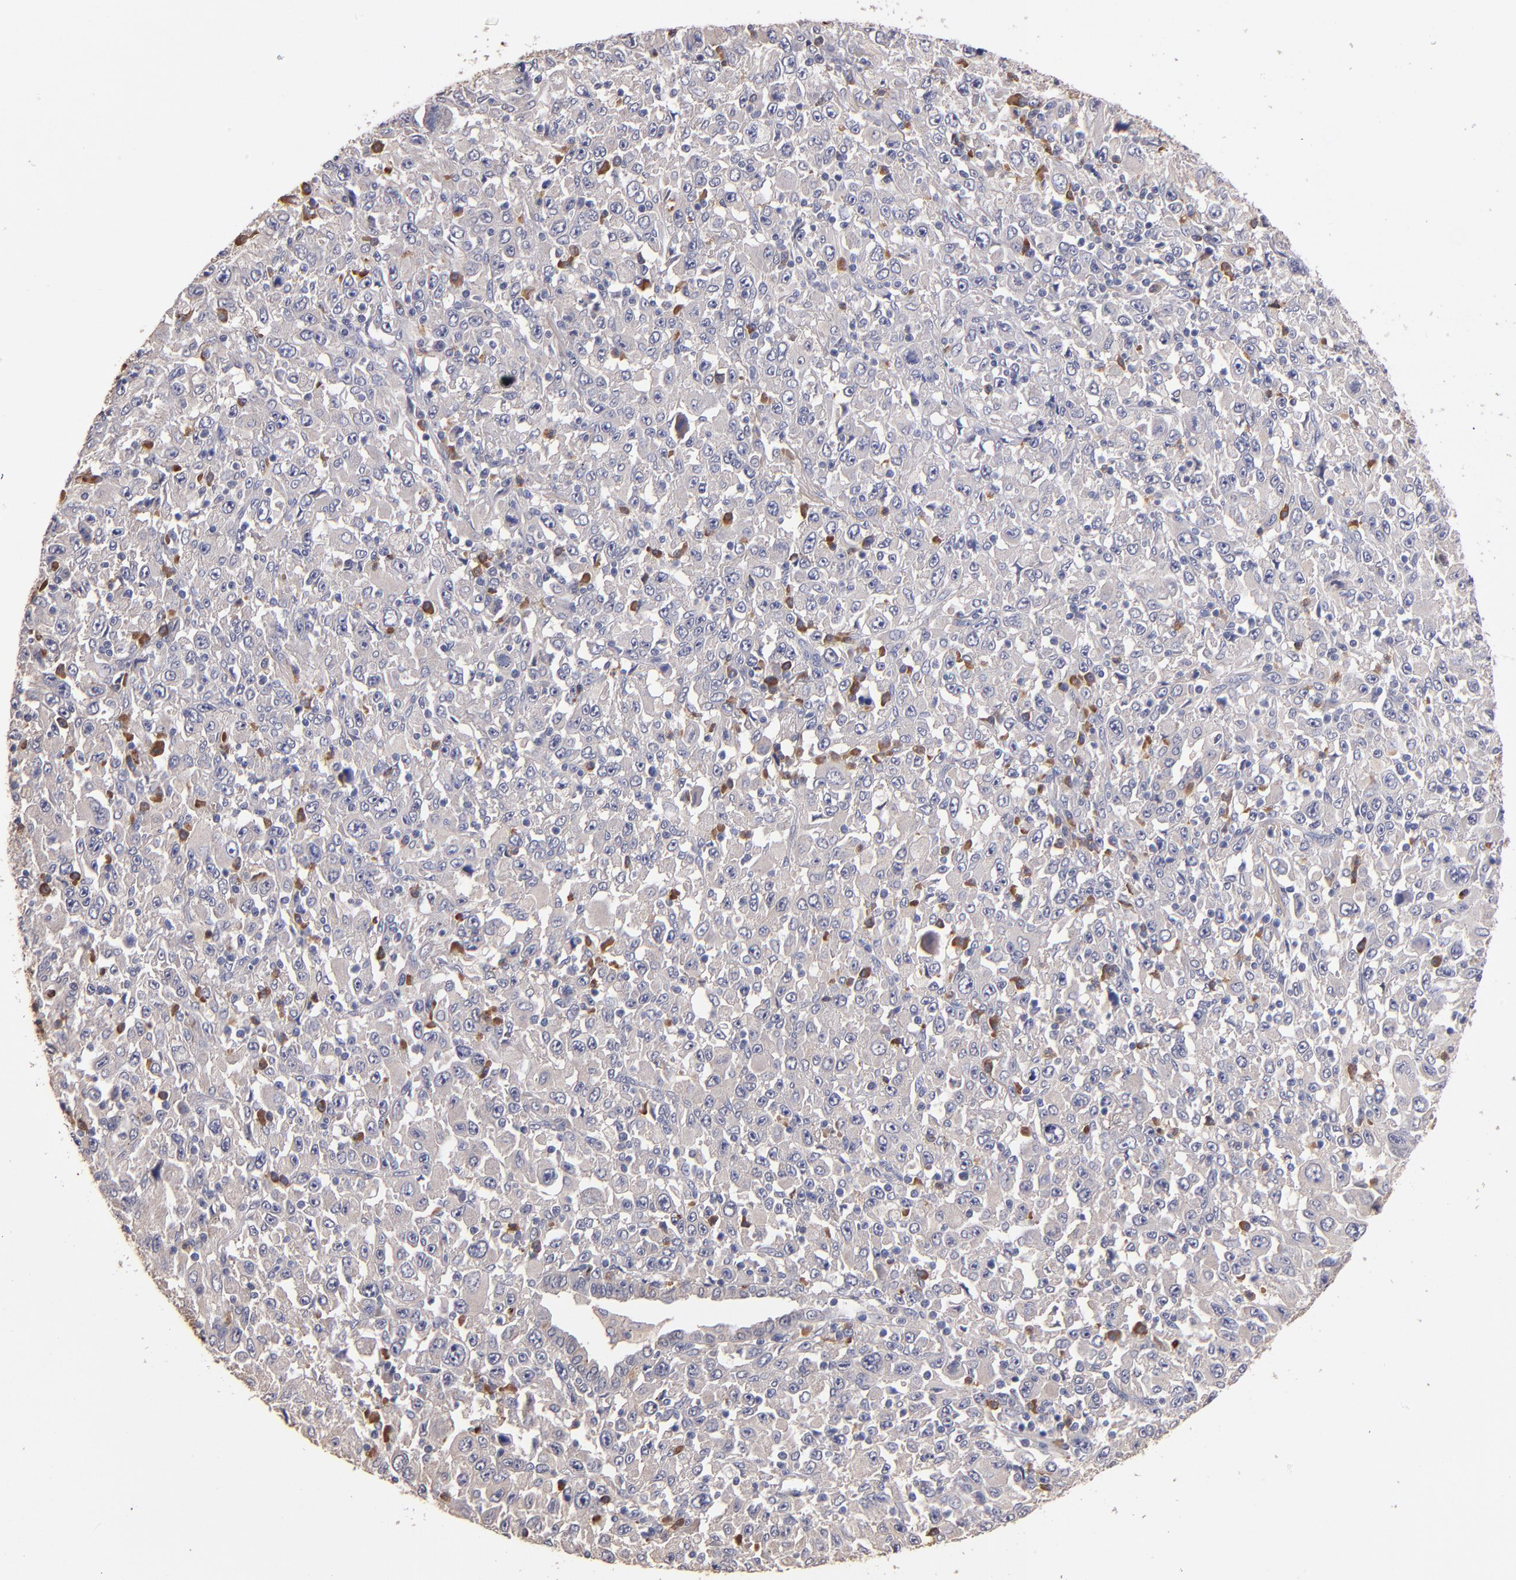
{"staining": {"intensity": "negative", "quantity": "none", "location": "none"}, "tissue": "melanoma", "cell_type": "Tumor cells", "image_type": "cancer", "snomed": [{"axis": "morphology", "description": "Malignant melanoma, Metastatic site"}, {"axis": "topography", "description": "Skin"}], "caption": "The photomicrograph demonstrates no significant expression in tumor cells of malignant melanoma (metastatic site).", "gene": "TTLL12", "patient": {"sex": "female", "age": 56}}